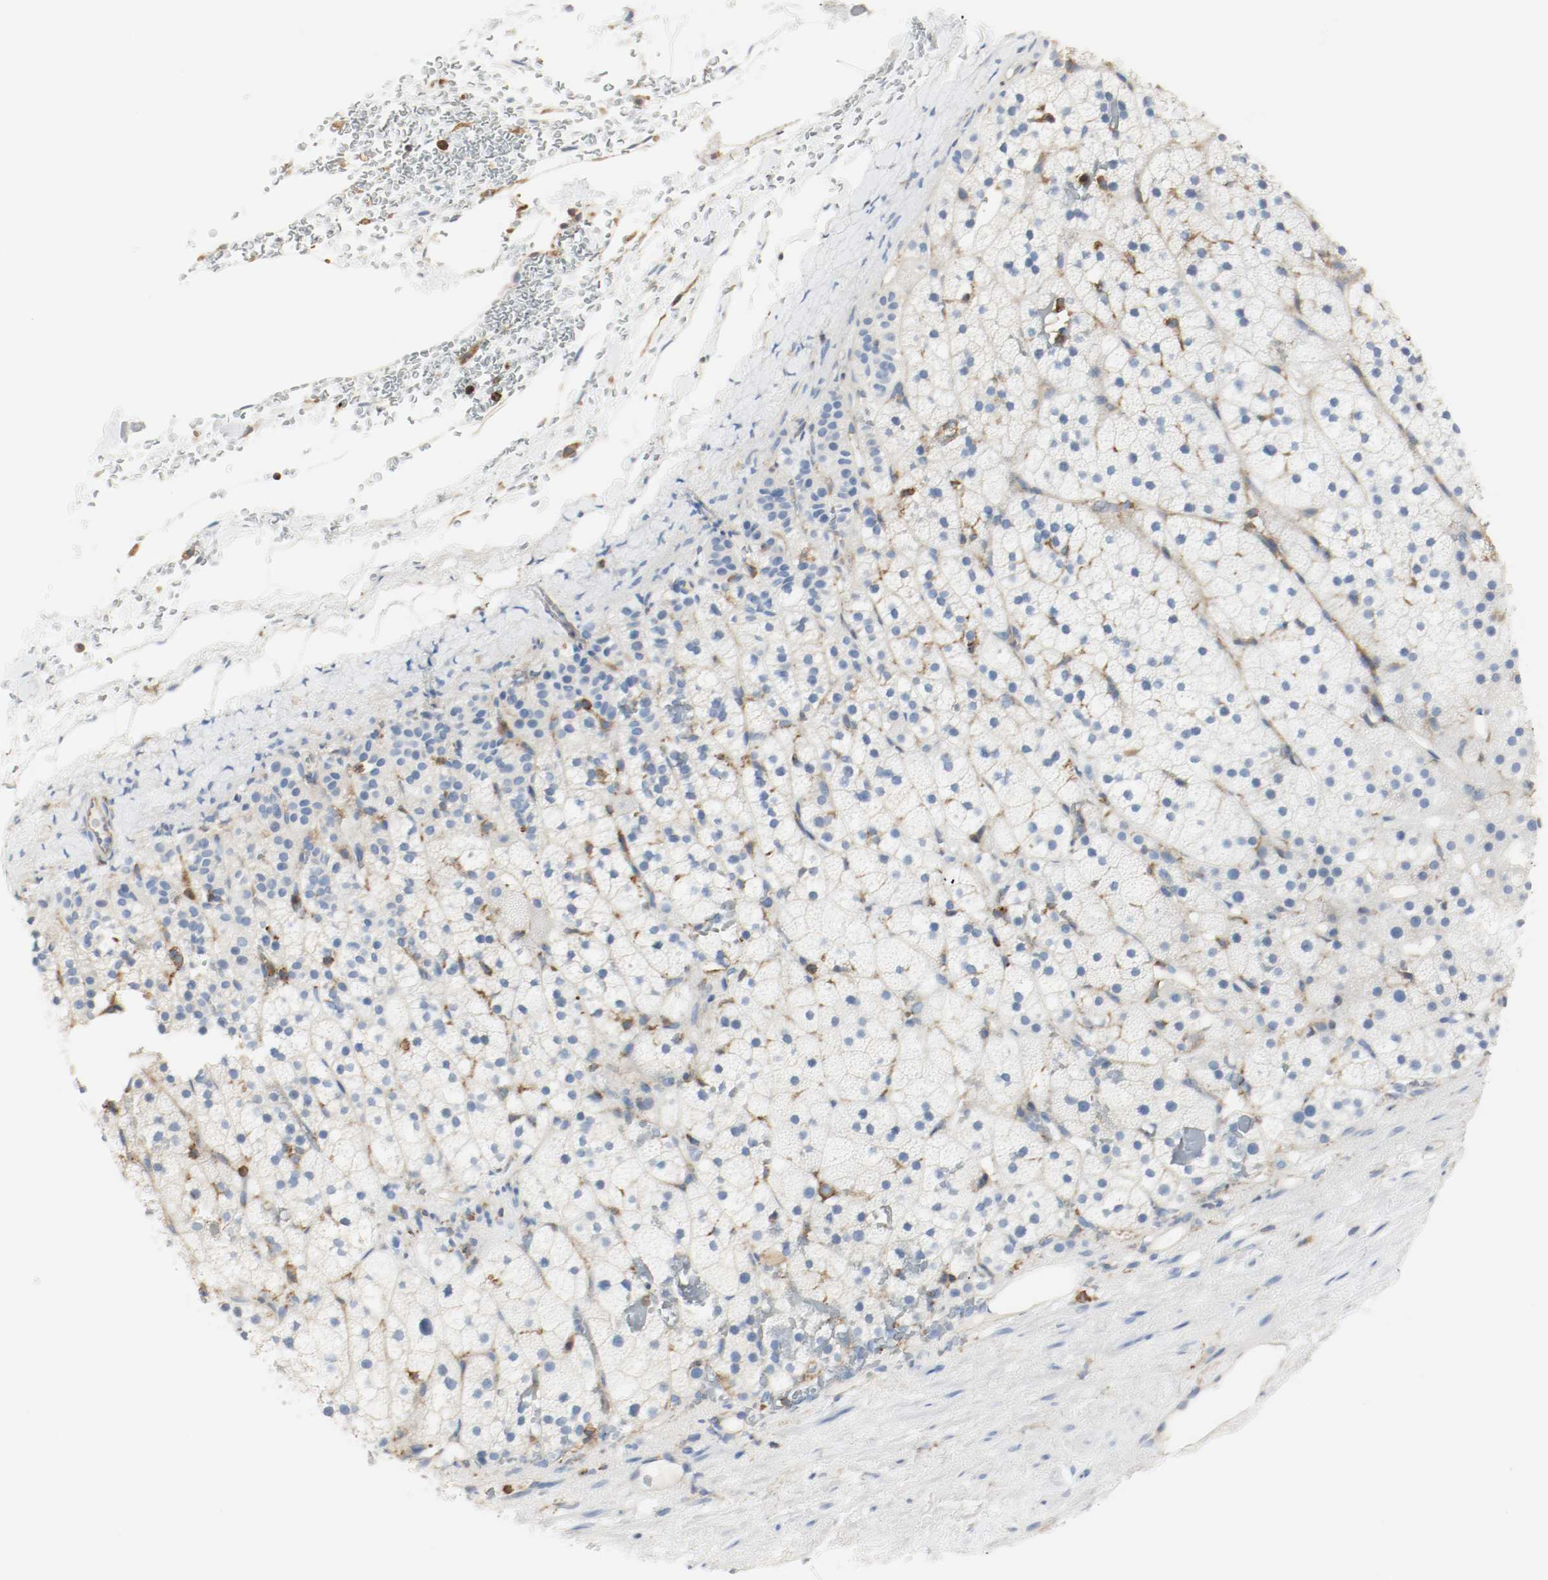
{"staining": {"intensity": "negative", "quantity": "none", "location": "none"}, "tissue": "adrenal gland", "cell_type": "Glandular cells", "image_type": "normal", "snomed": [{"axis": "morphology", "description": "Normal tissue, NOS"}, {"axis": "topography", "description": "Adrenal gland"}], "caption": "Glandular cells are negative for brown protein staining in benign adrenal gland.", "gene": "ARPC1B", "patient": {"sex": "male", "age": 35}}